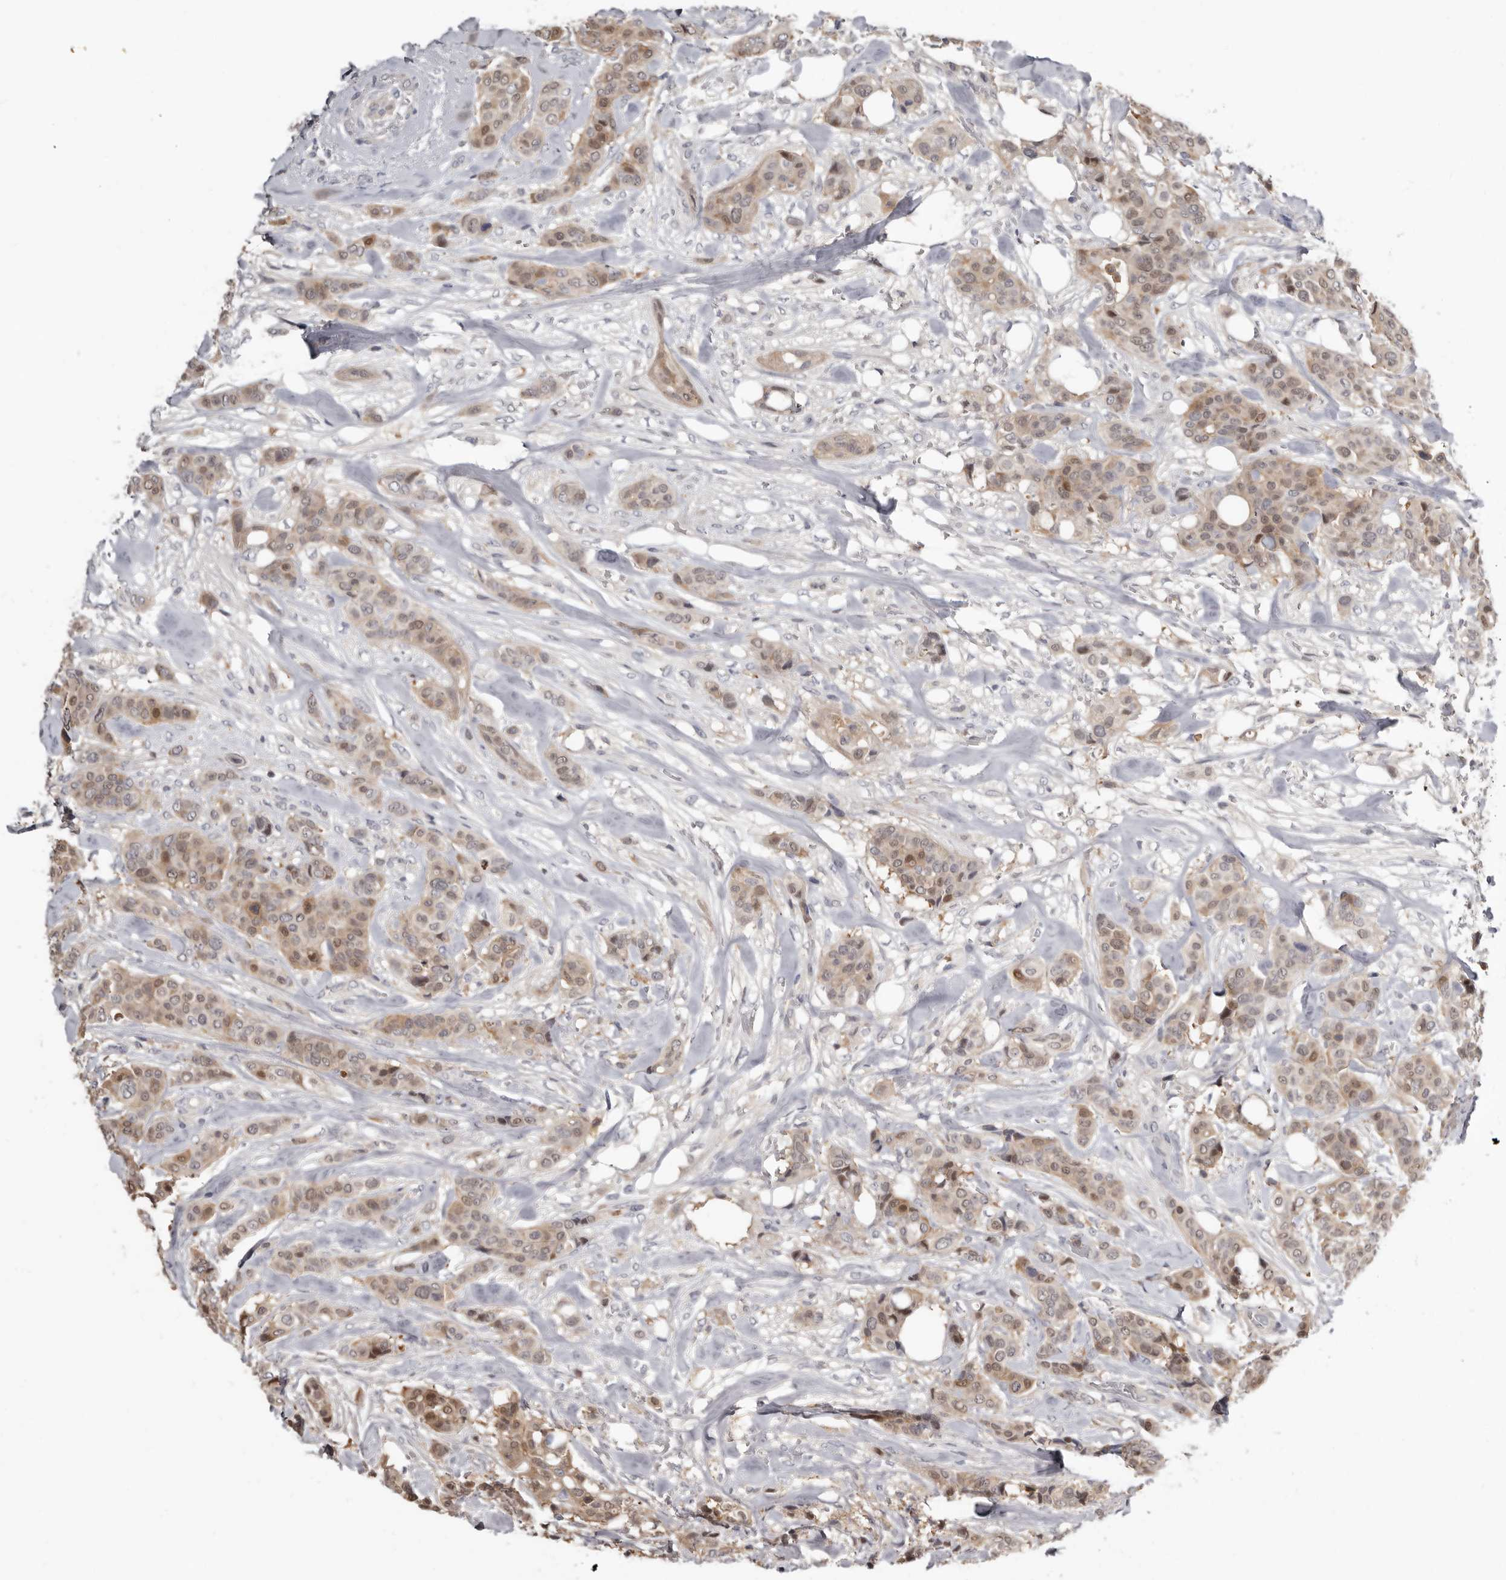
{"staining": {"intensity": "moderate", "quantity": ">75%", "location": "nuclear"}, "tissue": "breast cancer", "cell_type": "Tumor cells", "image_type": "cancer", "snomed": [{"axis": "morphology", "description": "Lobular carcinoma"}, {"axis": "topography", "description": "Breast"}], "caption": "IHC staining of breast cancer (lobular carcinoma), which reveals medium levels of moderate nuclear positivity in about >75% of tumor cells indicating moderate nuclear protein positivity. The staining was performed using DAB (3,3'-diaminobenzidine) (brown) for protein detection and nuclei were counterstained in hematoxylin (blue).", "gene": "RBKS", "patient": {"sex": "female", "age": 51}}